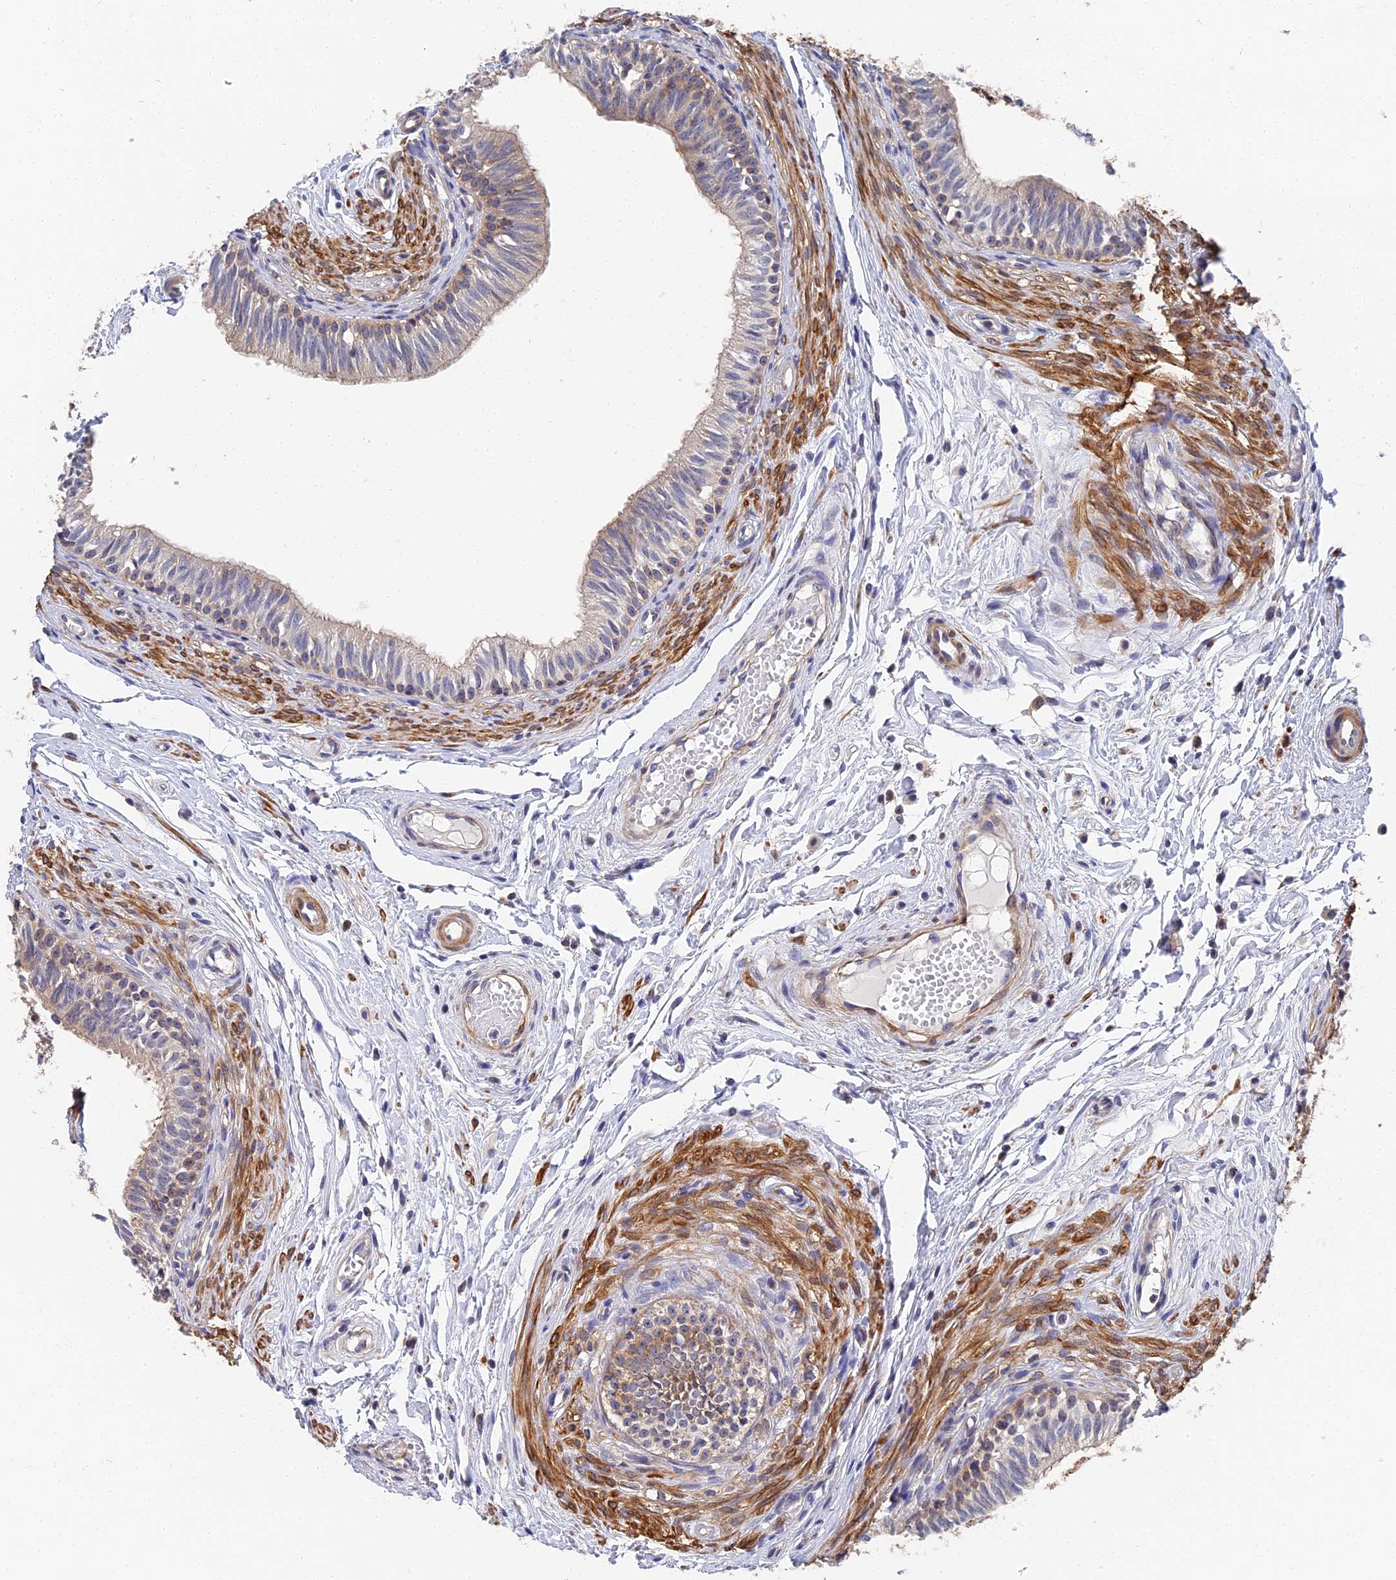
{"staining": {"intensity": "moderate", "quantity": "25%-75%", "location": "cytoplasmic/membranous"}, "tissue": "epididymis", "cell_type": "Glandular cells", "image_type": "normal", "snomed": [{"axis": "morphology", "description": "Normal tissue, NOS"}, {"axis": "topography", "description": "Epididymis, spermatic cord, NOS"}], "caption": "A high-resolution photomicrograph shows IHC staining of benign epididymis, which shows moderate cytoplasmic/membranous positivity in approximately 25%-75% of glandular cells. (DAB IHC with brightfield microscopy, high magnification).", "gene": "CCDC113", "patient": {"sex": "male", "age": 22}}